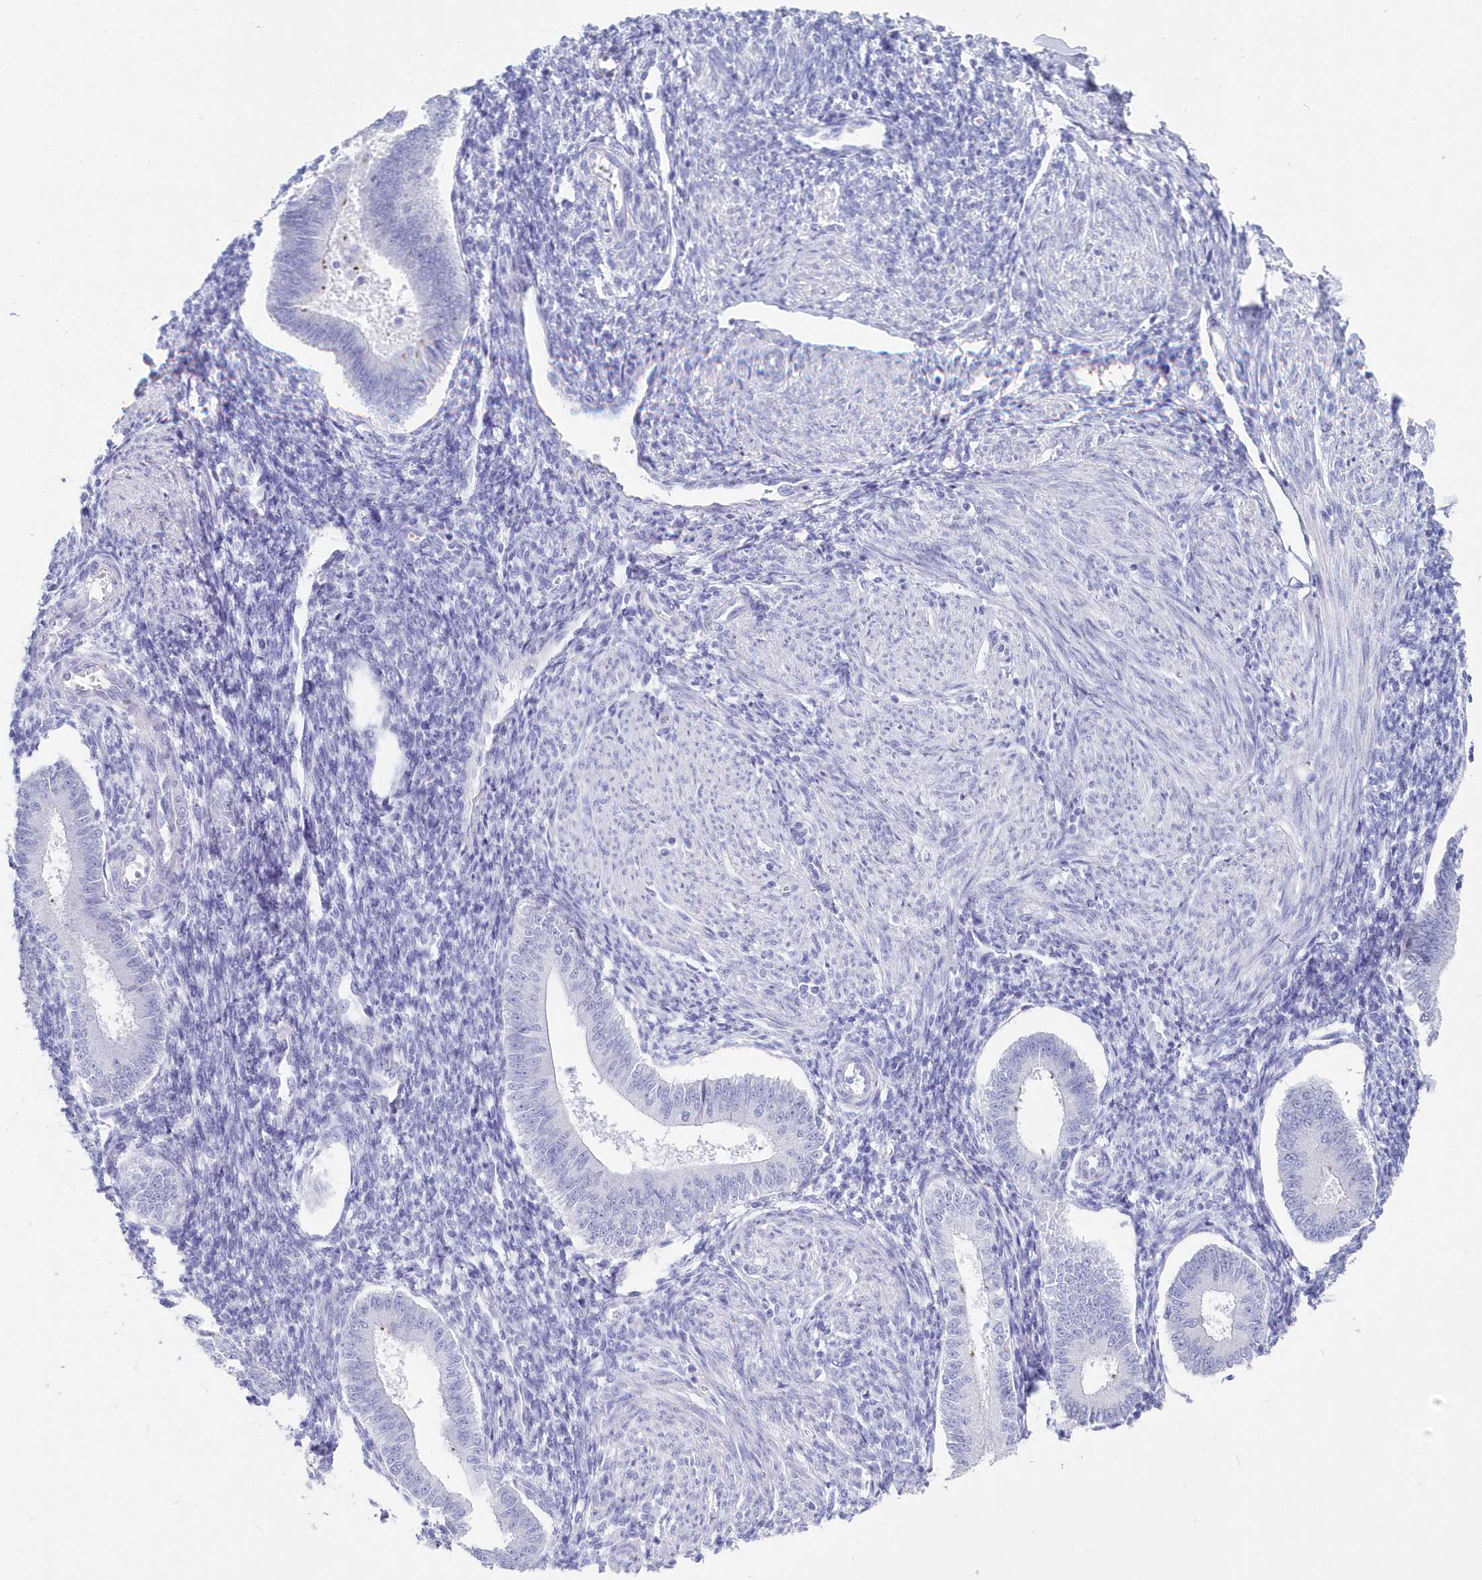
{"staining": {"intensity": "negative", "quantity": "none", "location": "none"}, "tissue": "endometrium", "cell_type": "Cells in endometrial stroma", "image_type": "normal", "snomed": [{"axis": "morphology", "description": "Normal tissue, NOS"}, {"axis": "topography", "description": "Uterus"}, {"axis": "topography", "description": "Endometrium"}], "caption": "Immunohistochemistry (IHC) of unremarkable endometrium exhibits no positivity in cells in endometrial stroma. Nuclei are stained in blue.", "gene": "CSNK1G2", "patient": {"sex": "female", "age": 48}}